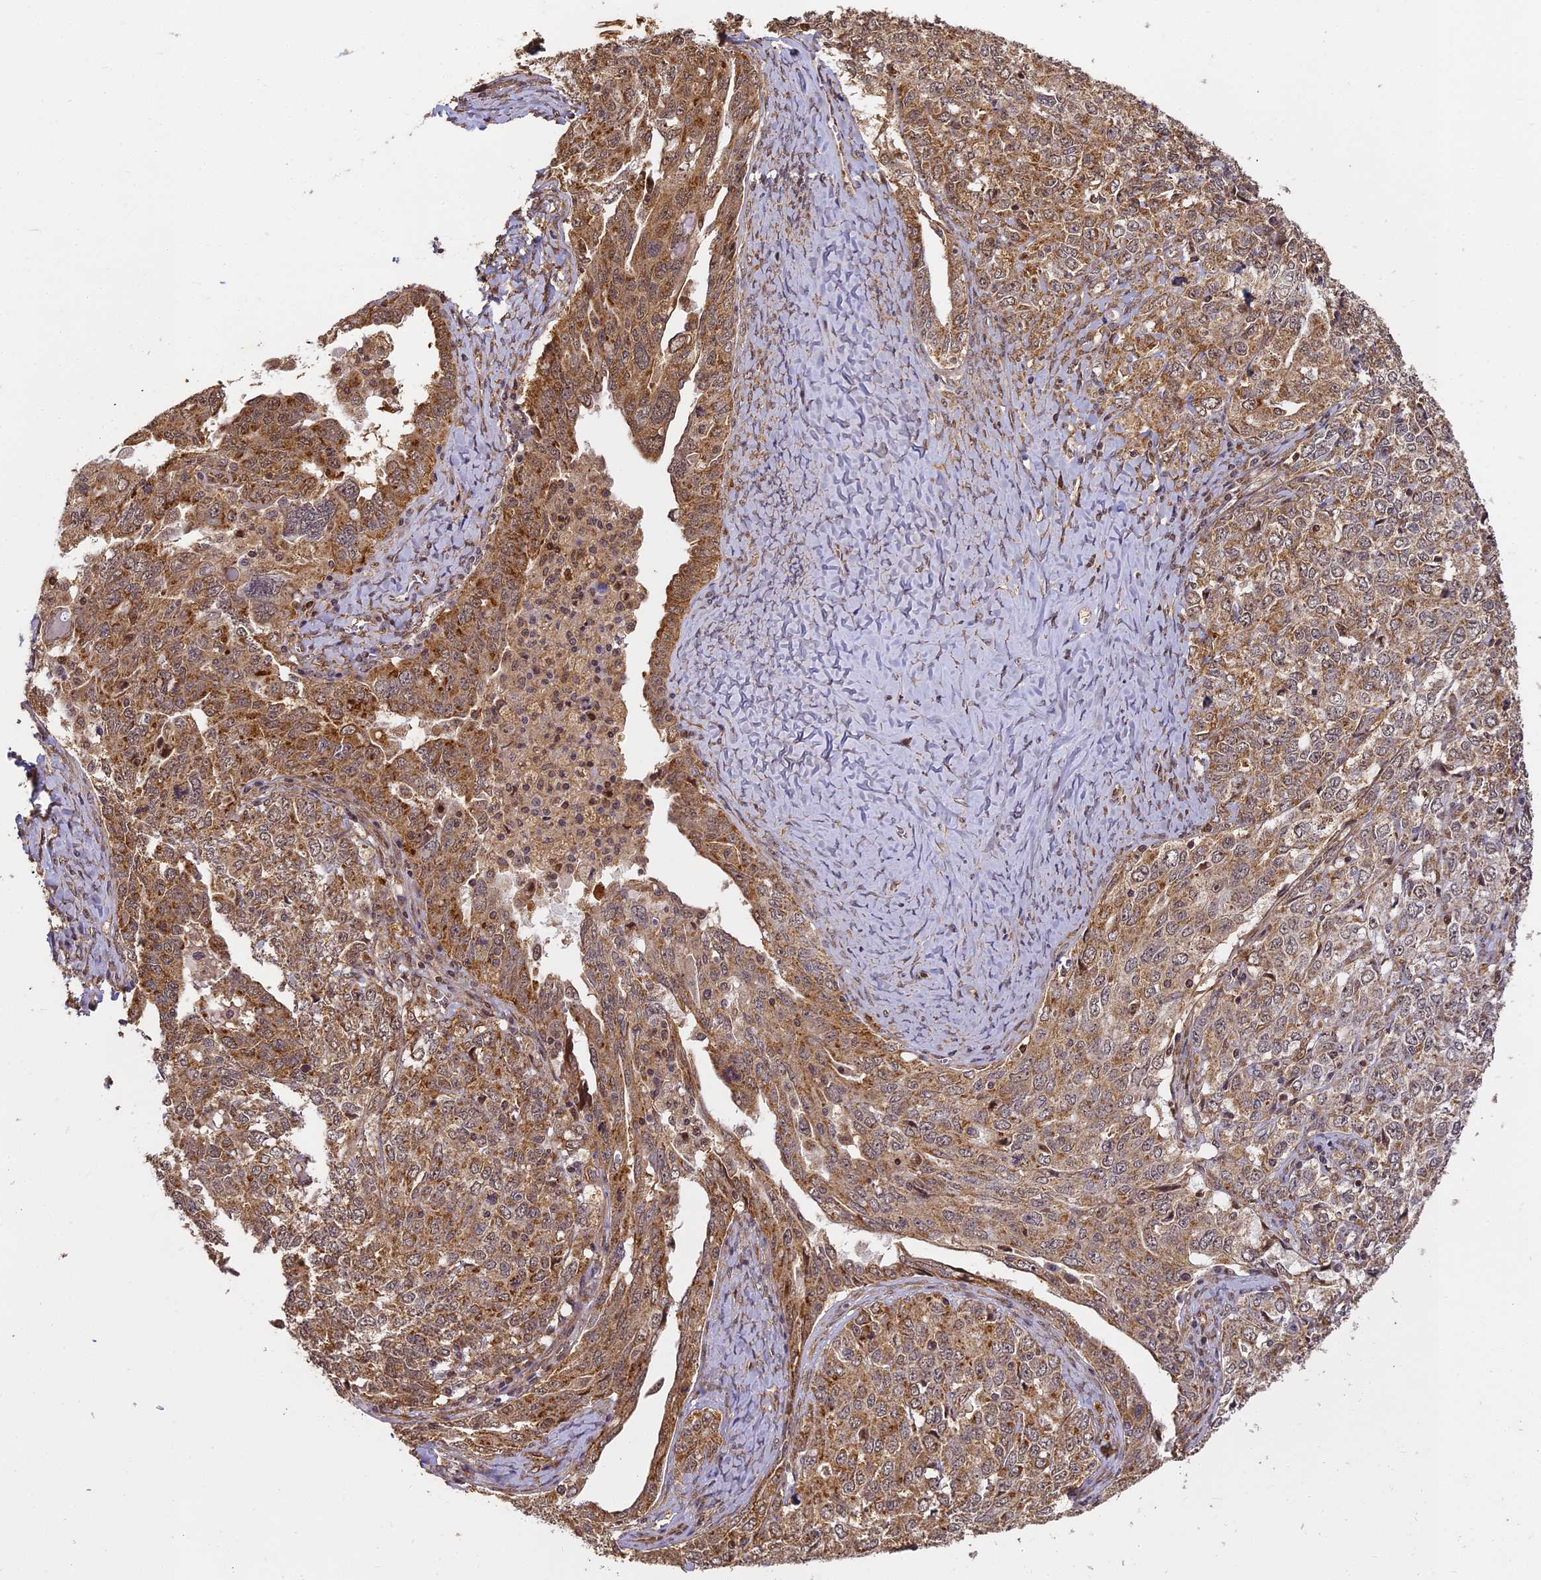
{"staining": {"intensity": "moderate", "quantity": ">75%", "location": "cytoplasmic/membranous,nuclear"}, "tissue": "ovarian cancer", "cell_type": "Tumor cells", "image_type": "cancer", "snomed": [{"axis": "morphology", "description": "Carcinoma, endometroid"}, {"axis": "topography", "description": "Ovary"}], "caption": "Ovarian cancer (endometroid carcinoma) stained for a protein (brown) demonstrates moderate cytoplasmic/membranous and nuclear positive staining in approximately >75% of tumor cells.", "gene": "ZNF443", "patient": {"sex": "female", "age": 62}}